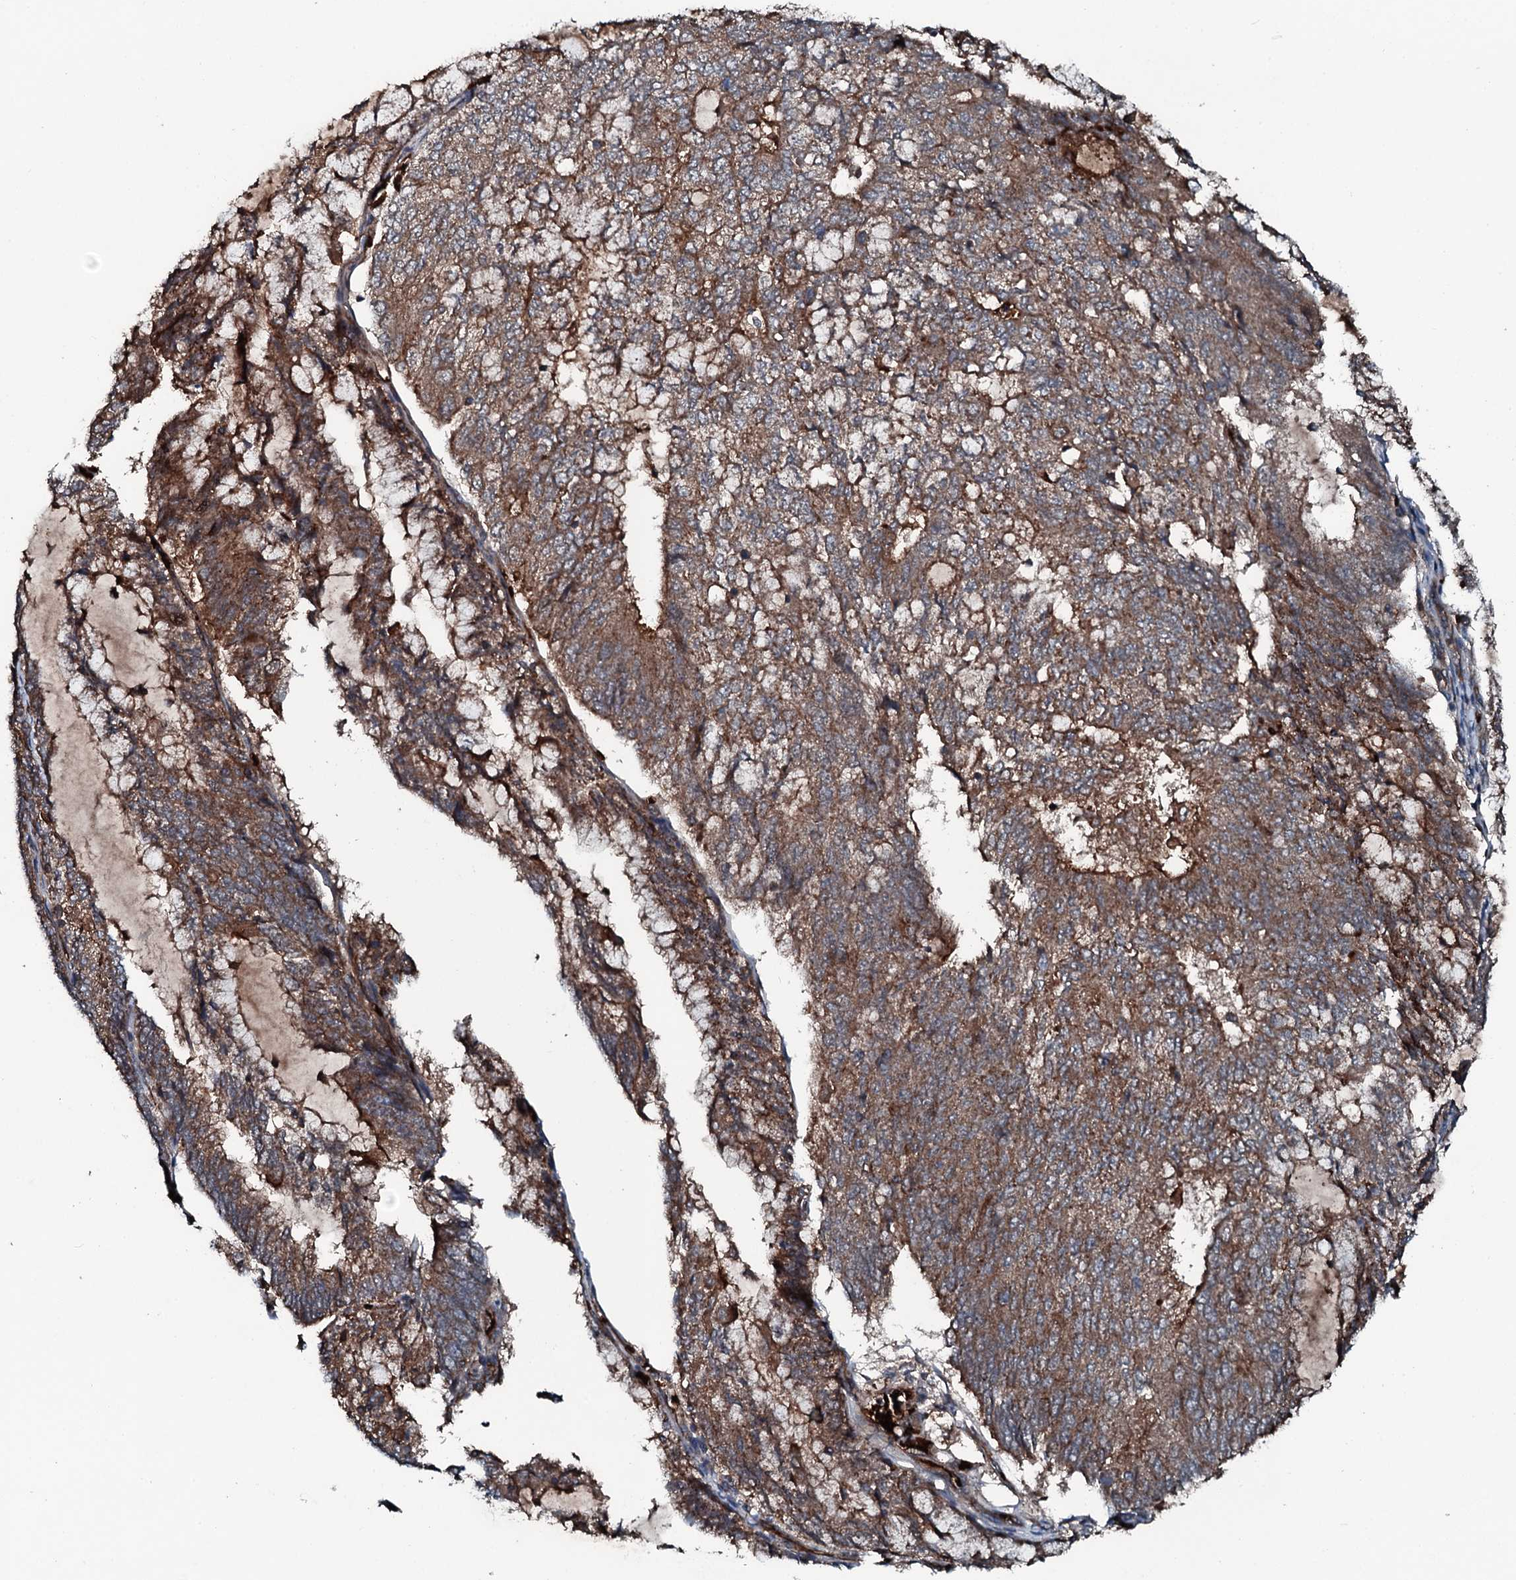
{"staining": {"intensity": "moderate", "quantity": ">75%", "location": "cytoplasmic/membranous"}, "tissue": "endometrial cancer", "cell_type": "Tumor cells", "image_type": "cancer", "snomed": [{"axis": "morphology", "description": "Adenocarcinoma, NOS"}, {"axis": "topography", "description": "Endometrium"}], "caption": "This is a histology image of immunohistochemistry staining of endometrial adenocarcinoma, which shows moderate expression in the cytoplasmic/membranous of tumor cells.", "gene": "TRIM7", "patient": {"sex": "female", "age": 81}}